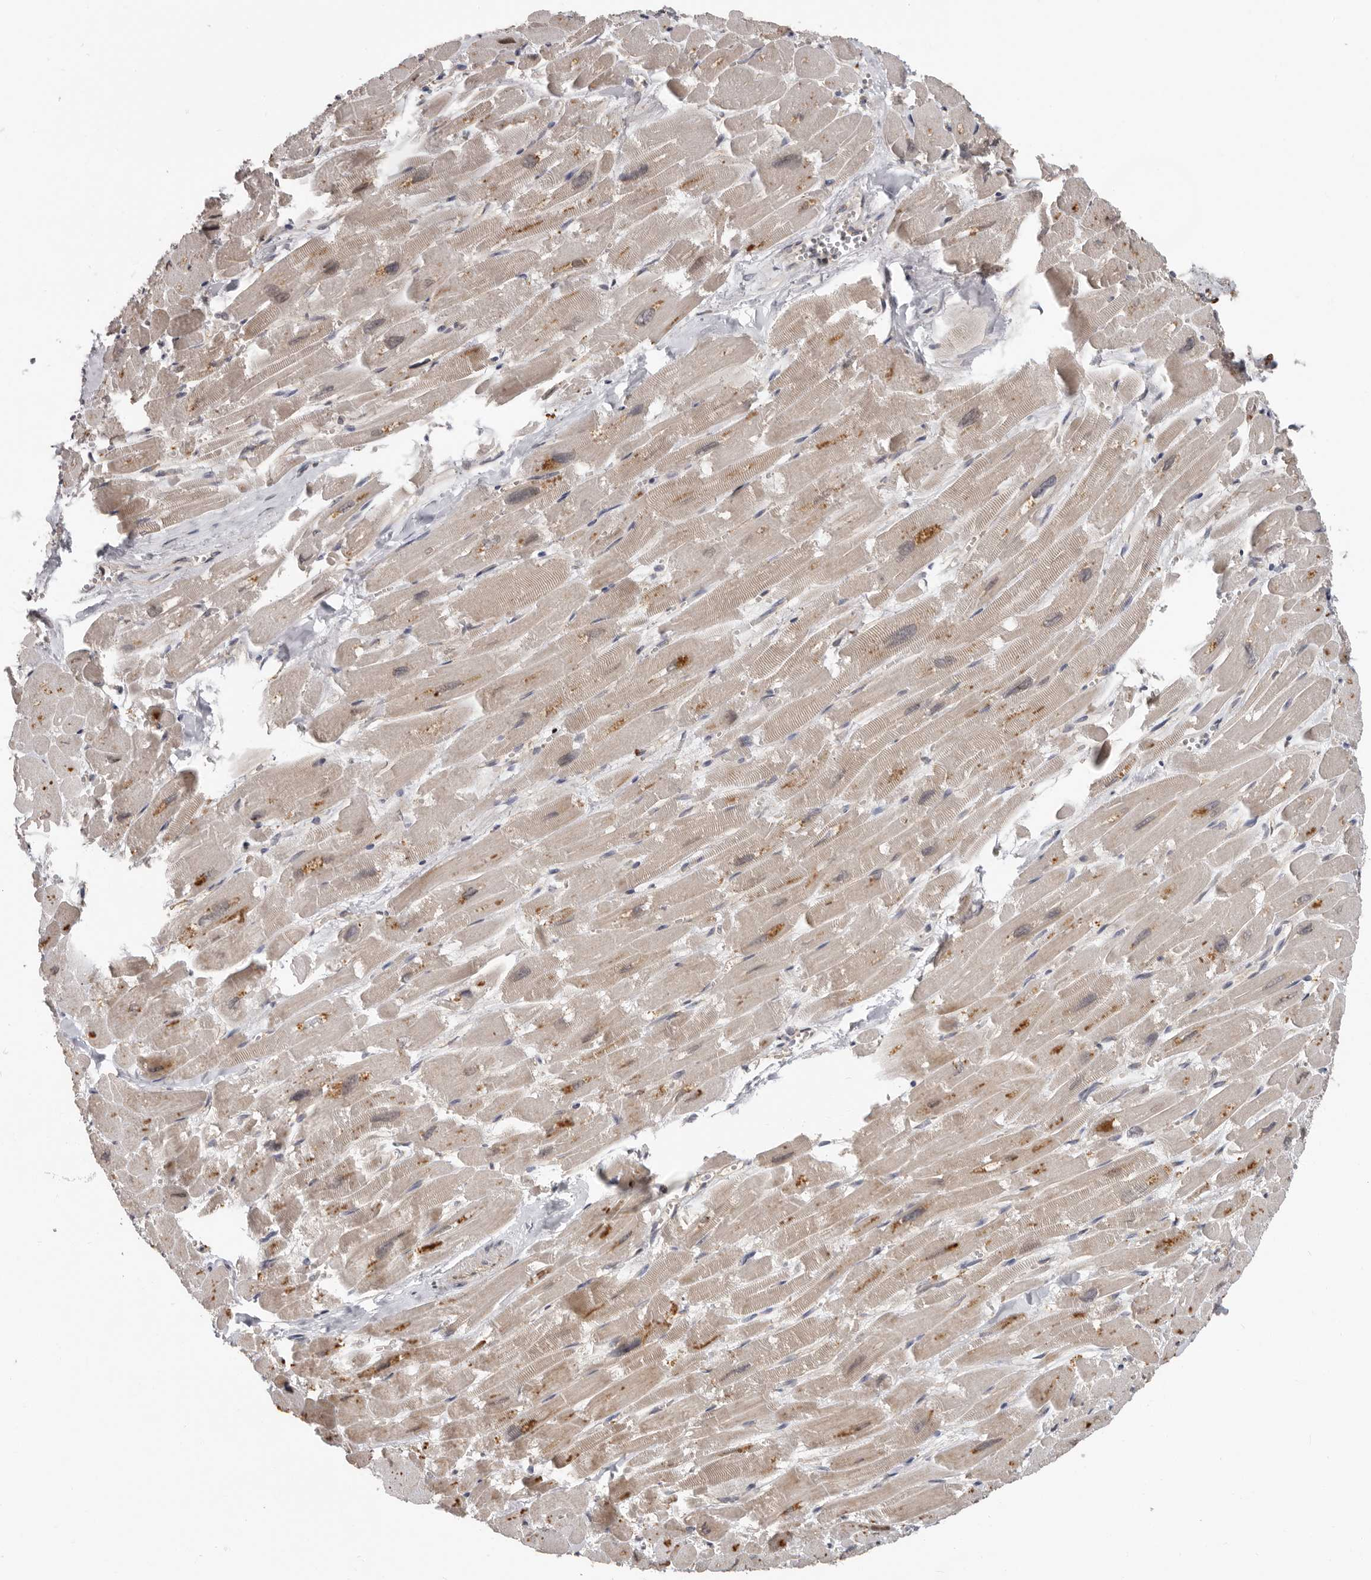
{"staining": {"intensity": "moderate", "quantity": ">75%", "location": "cytoplasmic/membranous"}, "tissue": "heart muscle", "cell_type": "Cardiomyocytes", "image_type": "normal", "snomed": [{"axis": "morphology", "description": "Normal tissue, NOS"}, {"axis": "topography", "description": "Heart"}], "caption": "Protein expression analysis of normal heart muscle demonstrates moderate cytoplasmic/membranous positivity in approximately >75% of cardiomyocytes.", "gene": "MTF1", "patient": {"sex": "male", "age": 54}}